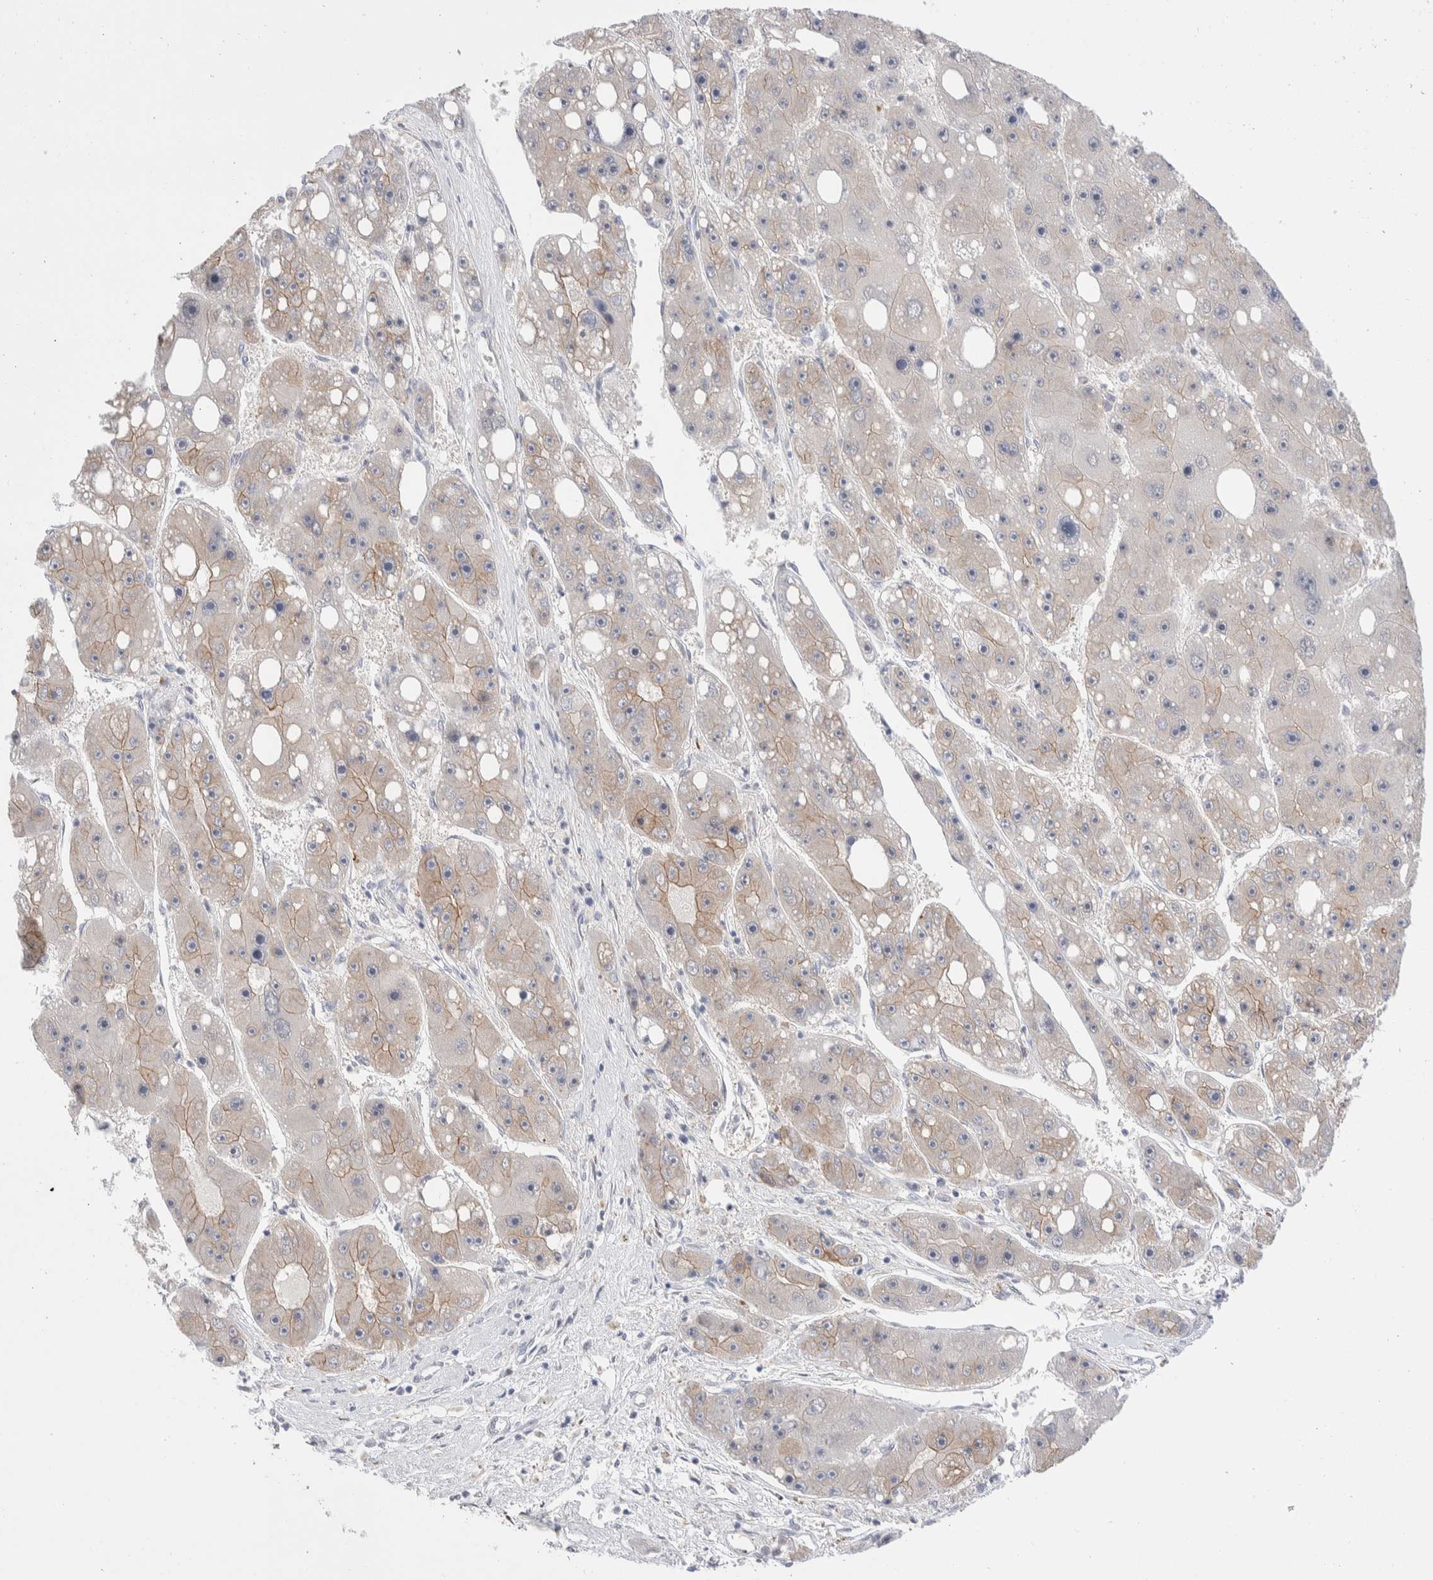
{"staining": {"intensity": "weak", "quantity": "25%-75%", "location": "cytoplasmic/membranous"}, "tissue": "liver cancer", "cell_type": "Tumor cells", "image_type": "cancer", "snomed": [{"axis": "morphology", "description": "Carcinoma, Hepatocellular, NOS"}, {"axis": "topography", "description": "Liver"}], "caption": "DAB immunohistochemical staining of liver hepatocellular carcinoma exhibits weak cytoplasmic/membranous protein expression in about 25%-75% of tumor cells. Using DAB (3,3'-diaminobenzidine) (brown) and hematoxylin (blue) stains, captured at high magnification using brightfield microscopy.", "gene": "C1orf112", "patient": {"sex": "female", "age": 61}}